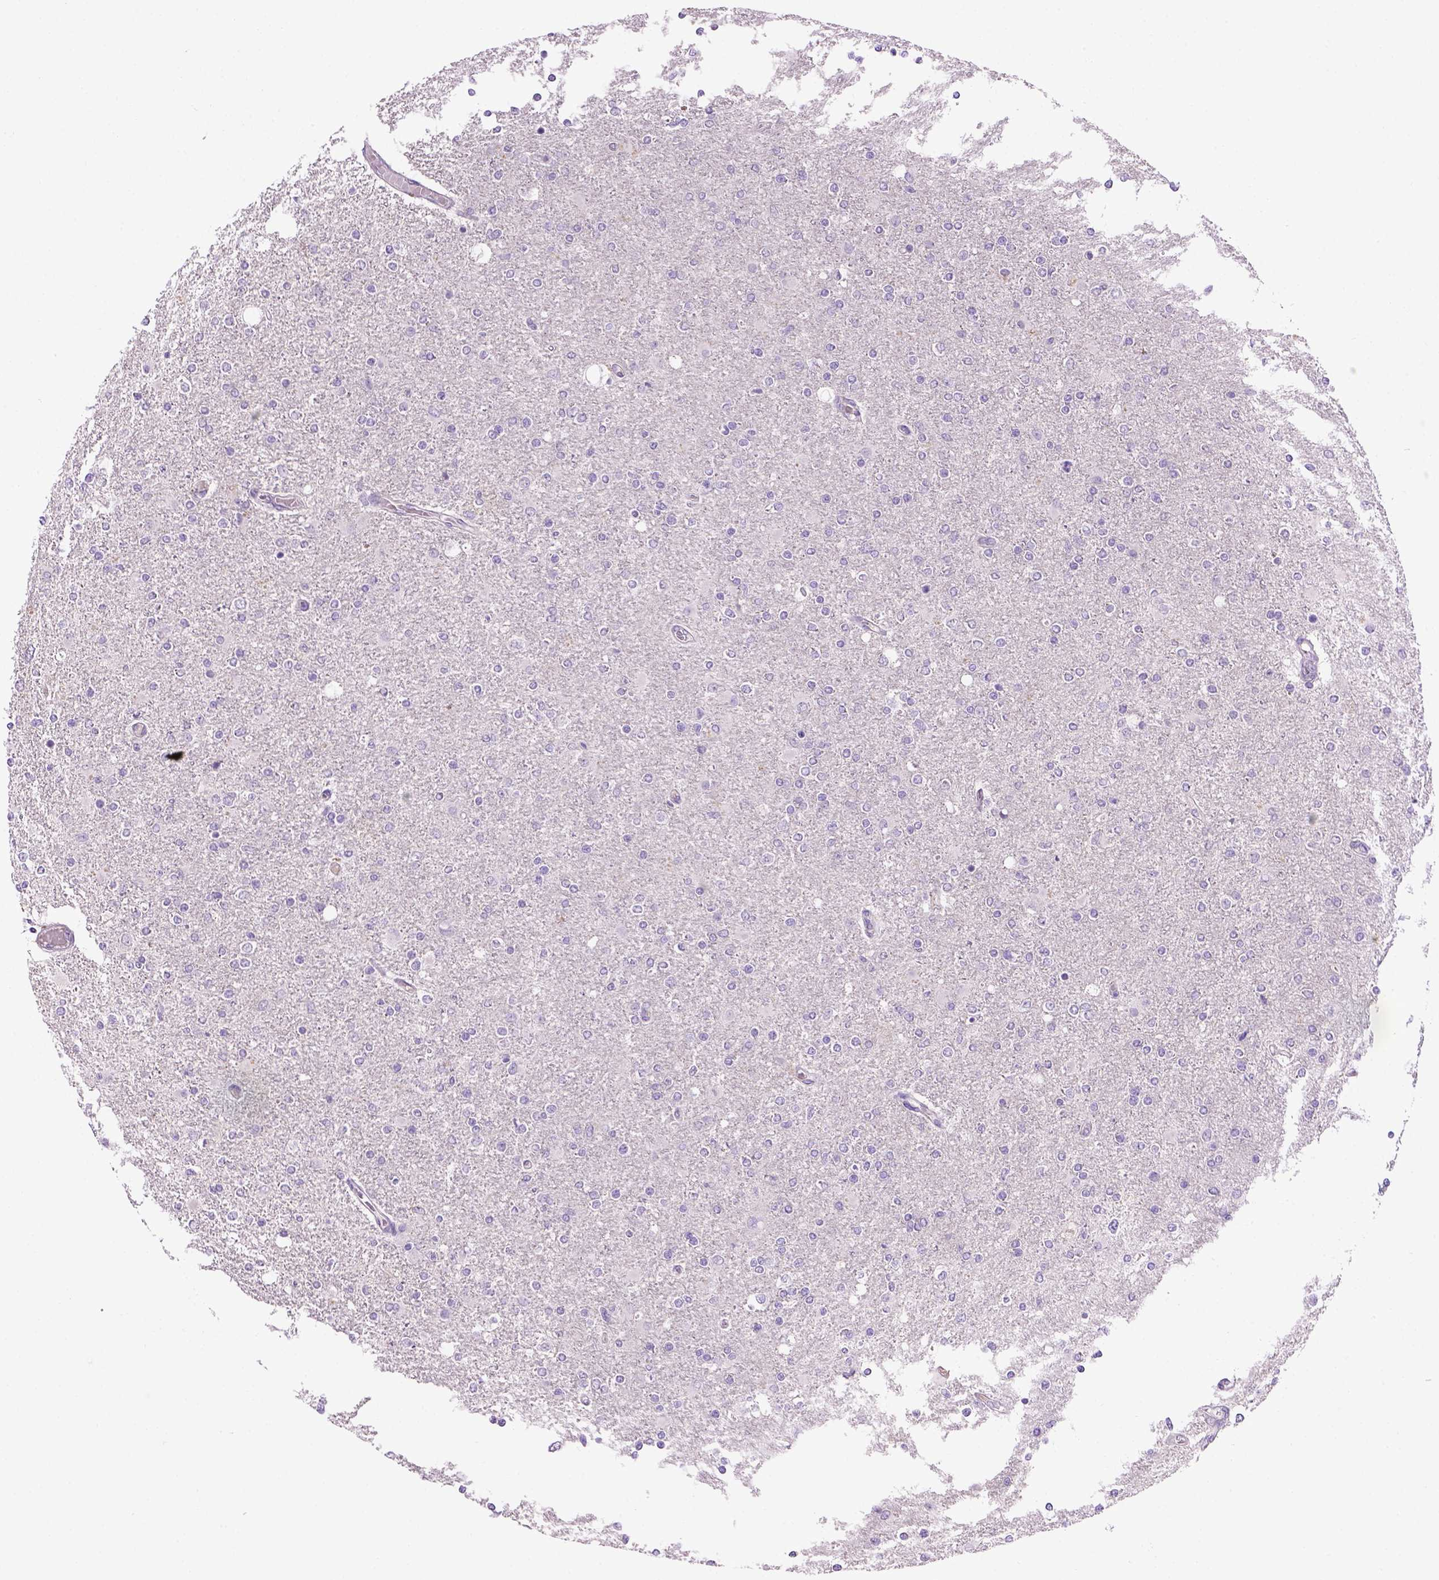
{"staining": {"intensity": "negative", "quantity": "none", "location": "none"}, "tissue": "glioma", "cell_type": "Tumor cells", "image_type": "cancer", "snomed": [{"axis": "morphology", "description": "Glioma, malignant, High grade"}, {"axis": "topography", "description": "Cerebral cortex"}], "caption": "Immunohistochemistry (IHC) micrograph of neoplastic tissue: glioma stained with DAB displays no significant protein positivity in tumor cells.", "gene": "CDH1", "patient": {"sex": "male", "age": 70}}